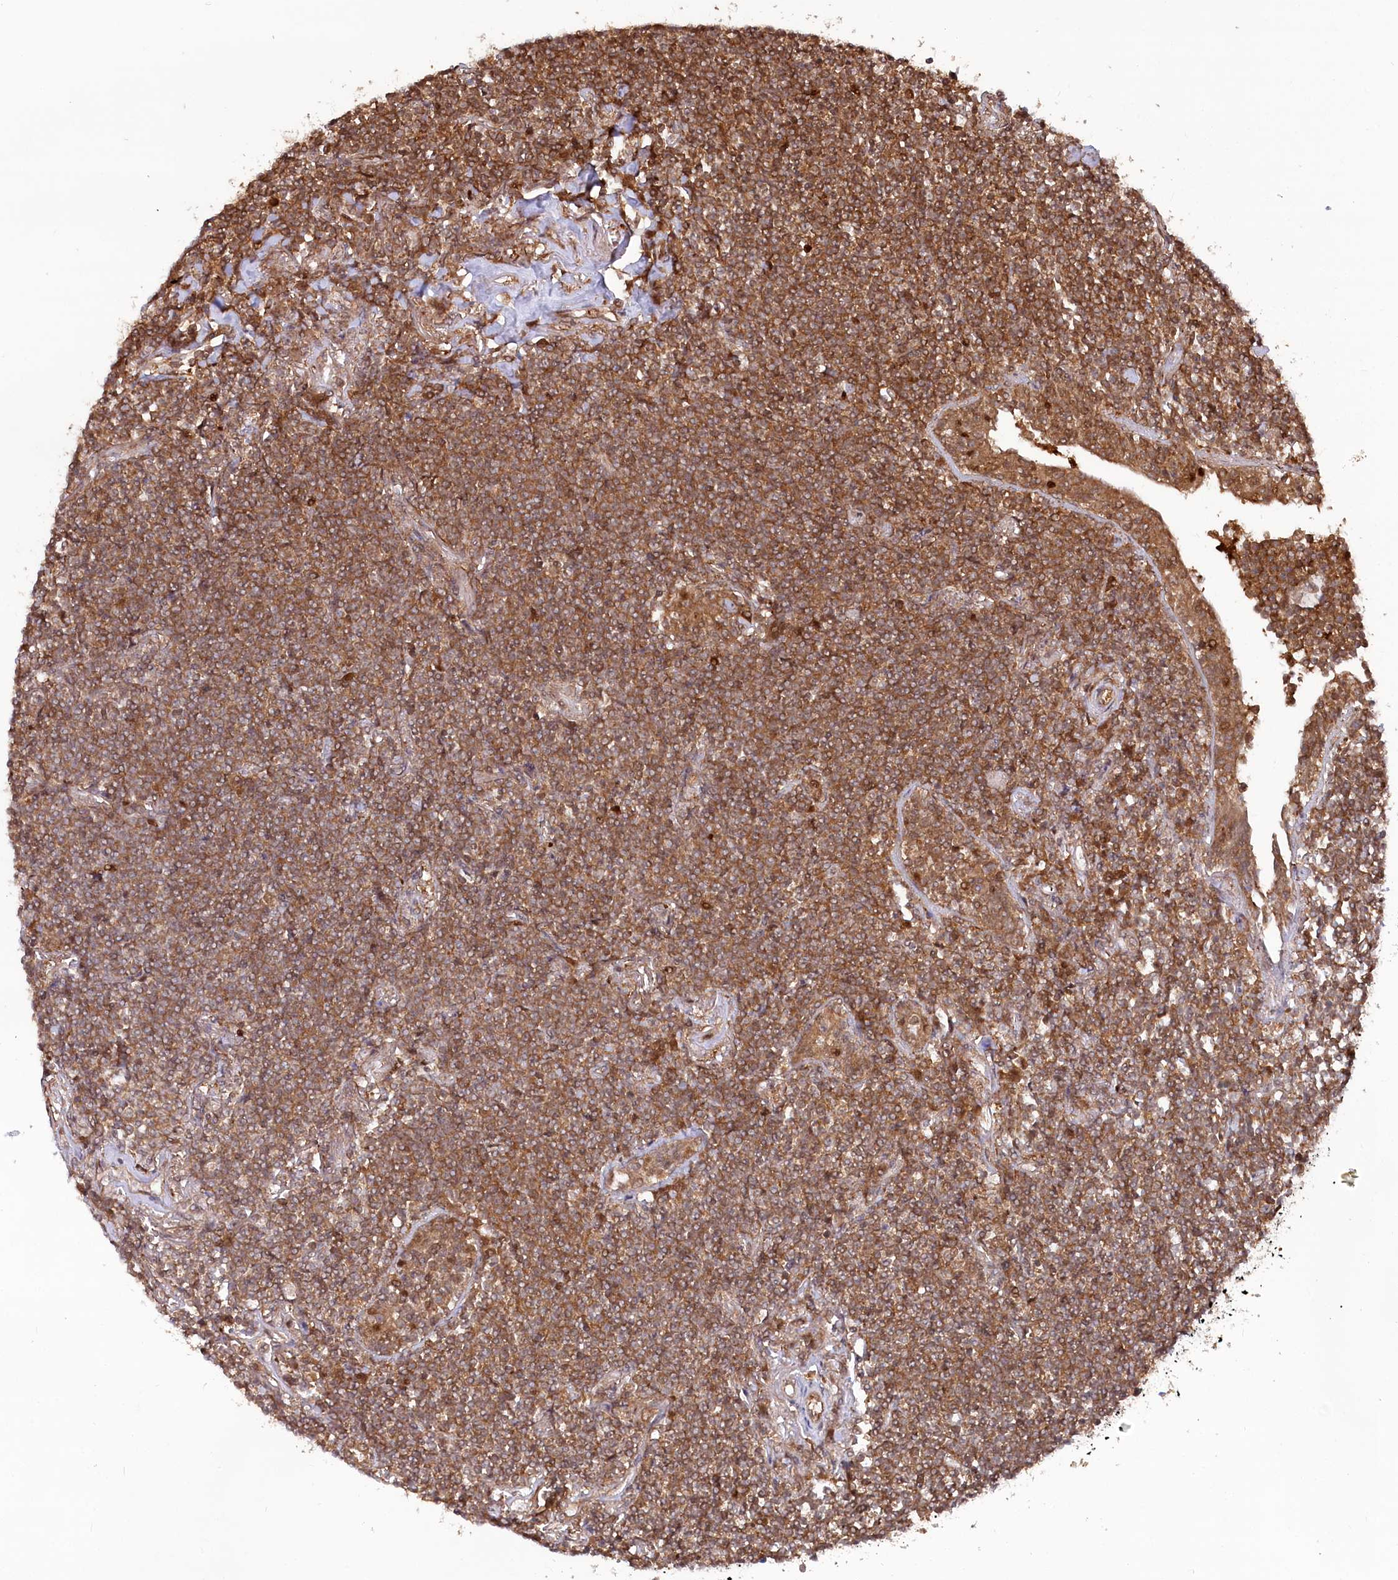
{"staining": {"intensity": "moderate", "quantity": ">75%", "location": "cytoplasmic/membranous"}, "tissue": "lymphoma", "cell_type": "Tumor cells", "image_type": "cancer", "snomed": [{"axis": "morphology", "description": "Malignant lymphoma, non-Hodgkin's type, Low grade"}, {"axis": "topography", "description": "Lung"}], "caption": "Tumor cells exhibit medium levels of moderate cytoplasmic/membranous expression in about >75% of cells in lymphoma.", "gene": "PSMA1", "patient": {"sex": "female", "age": 71}}